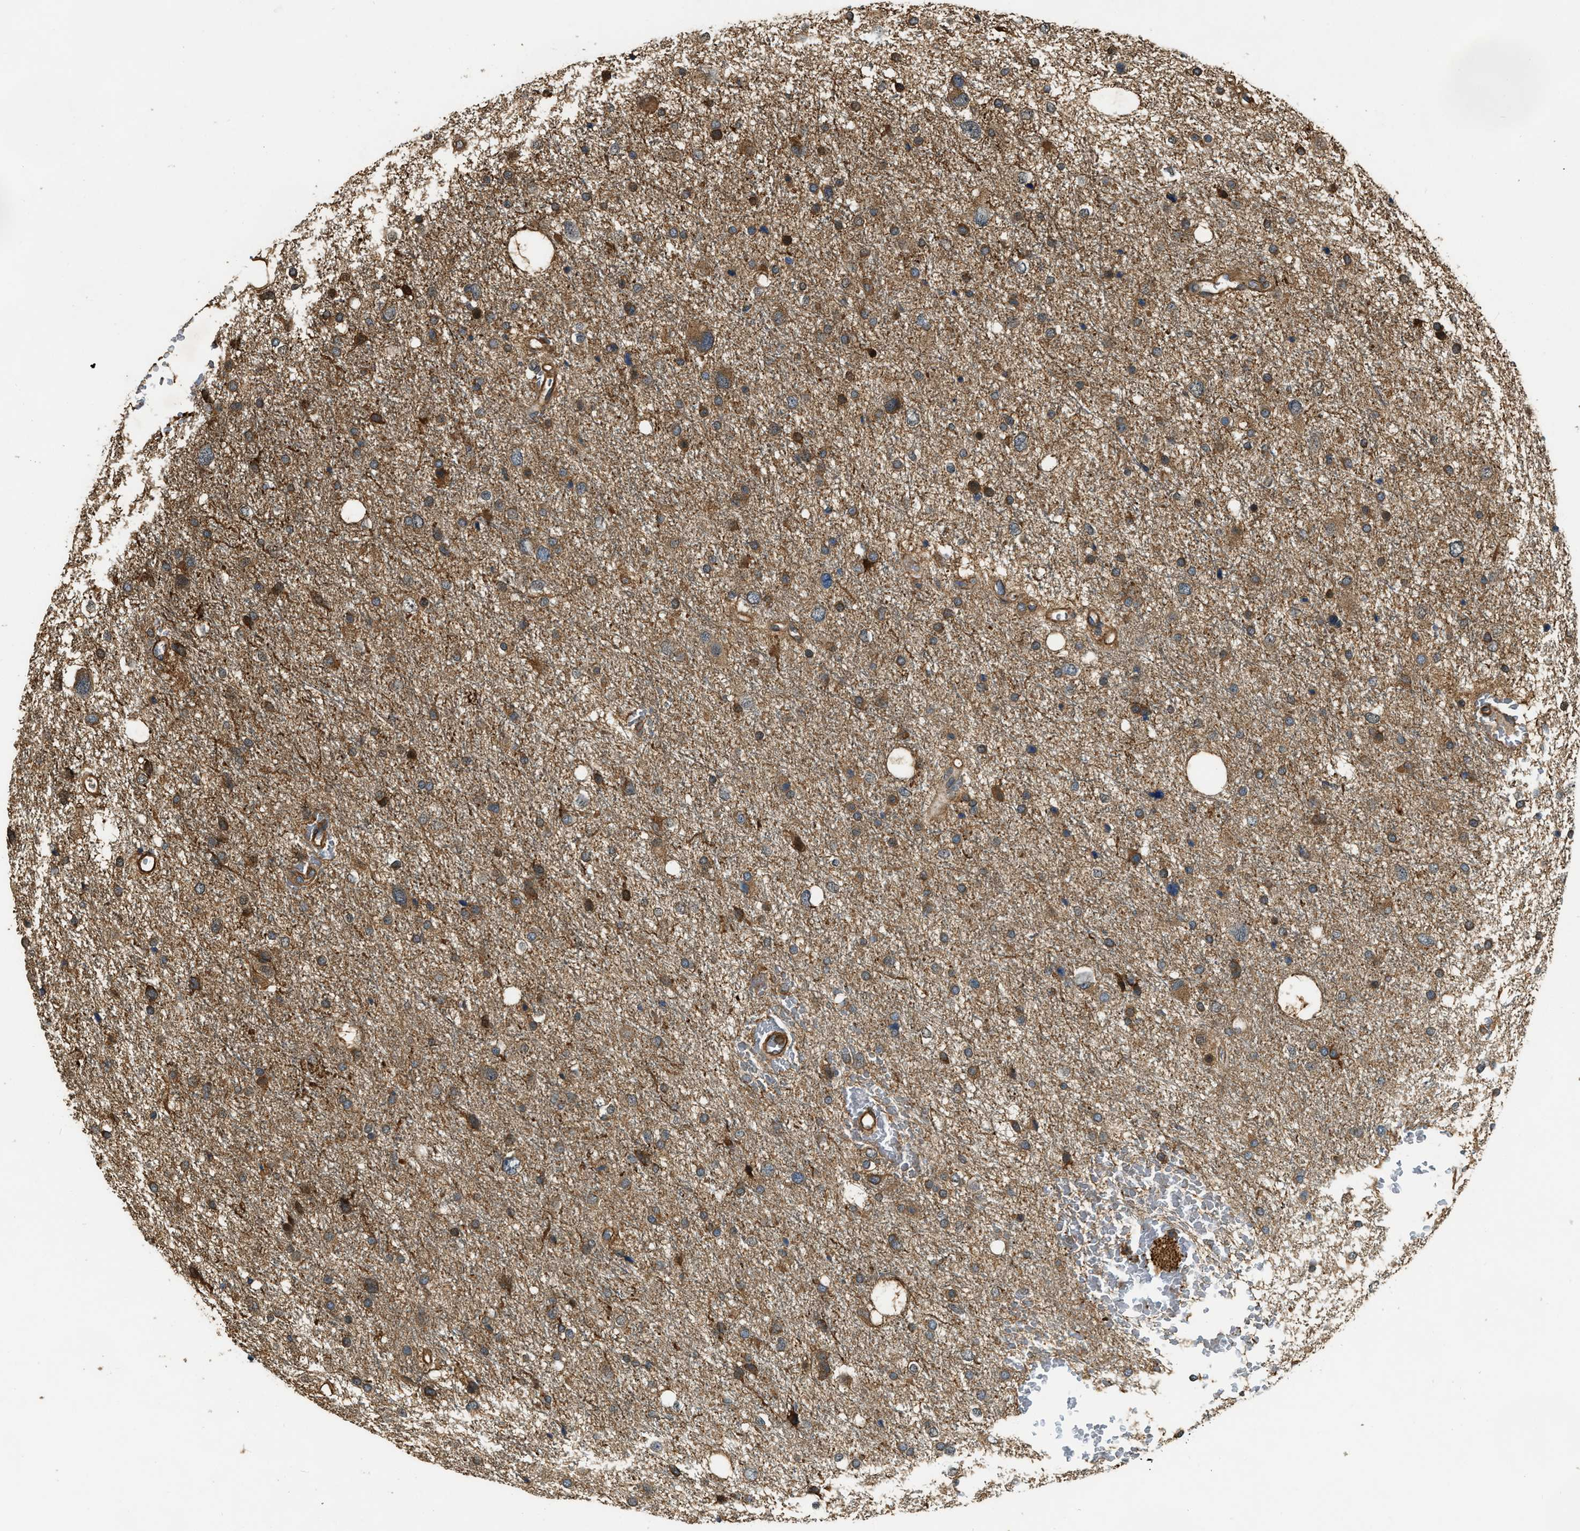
{"staining": {"intensity": "moderate", "quantity": ">75%", "location": "cytoplasmic/membranous"}, "tissue": "glioma", "cell_type": "Tumor cells", "image_type": "cancer", "snomed": [{"axis": "morphology", "description": "Glioma, malignant, Low grade"}, {"axis": "topography", "description": "Brain"}], "caption": "Glioma stained with DAB (3,3'-diaminobenzidine) IHC demonstrates medium levels of moderate cytoplasmic/membranous positivity in approximately >75% of tumor cells.", "gene": "YARS1", "patient": {"sex": "female", "age": 37}}